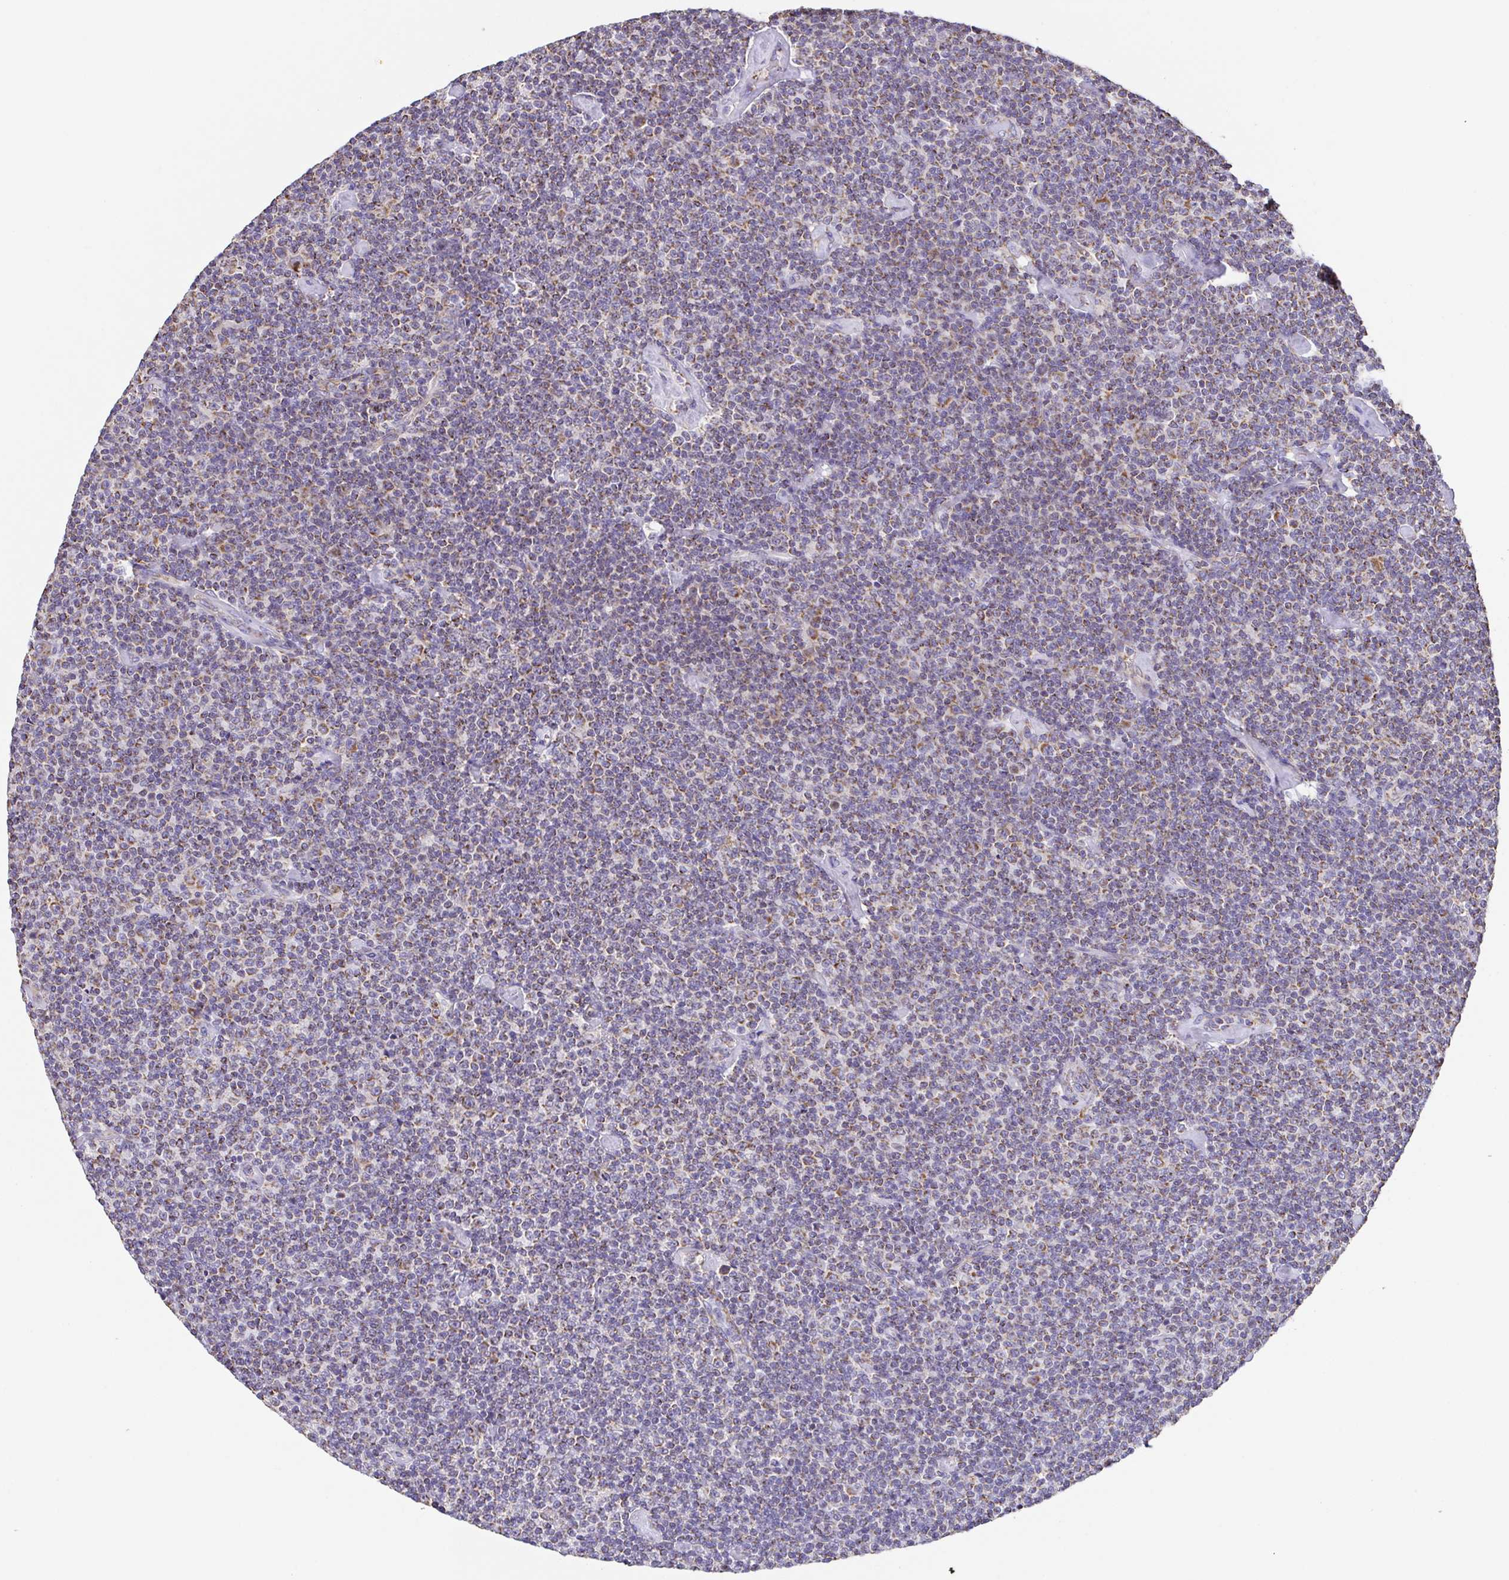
{"staining": {"intensity": "weak", "quantity": "25%-75%", "location": "cytoplasmic/membranous"}, "tissue": "lymphoma", "cell_type": "Tumor cells", "image_type": "cancer", "snomed": [{"axis": "morphology", "description": "Malignant lymphoma, non-Hodgkin's type, Low grade"}, {"axis": "topography", "description": "Lymph node"}], "caption": "Weak cytoplasmic/membranous positivity is seen in approximately 25%-75% of tumor cells in lymphoma.", "gene": "GINM1", "patient": {"sex": "male", "age": 81}}